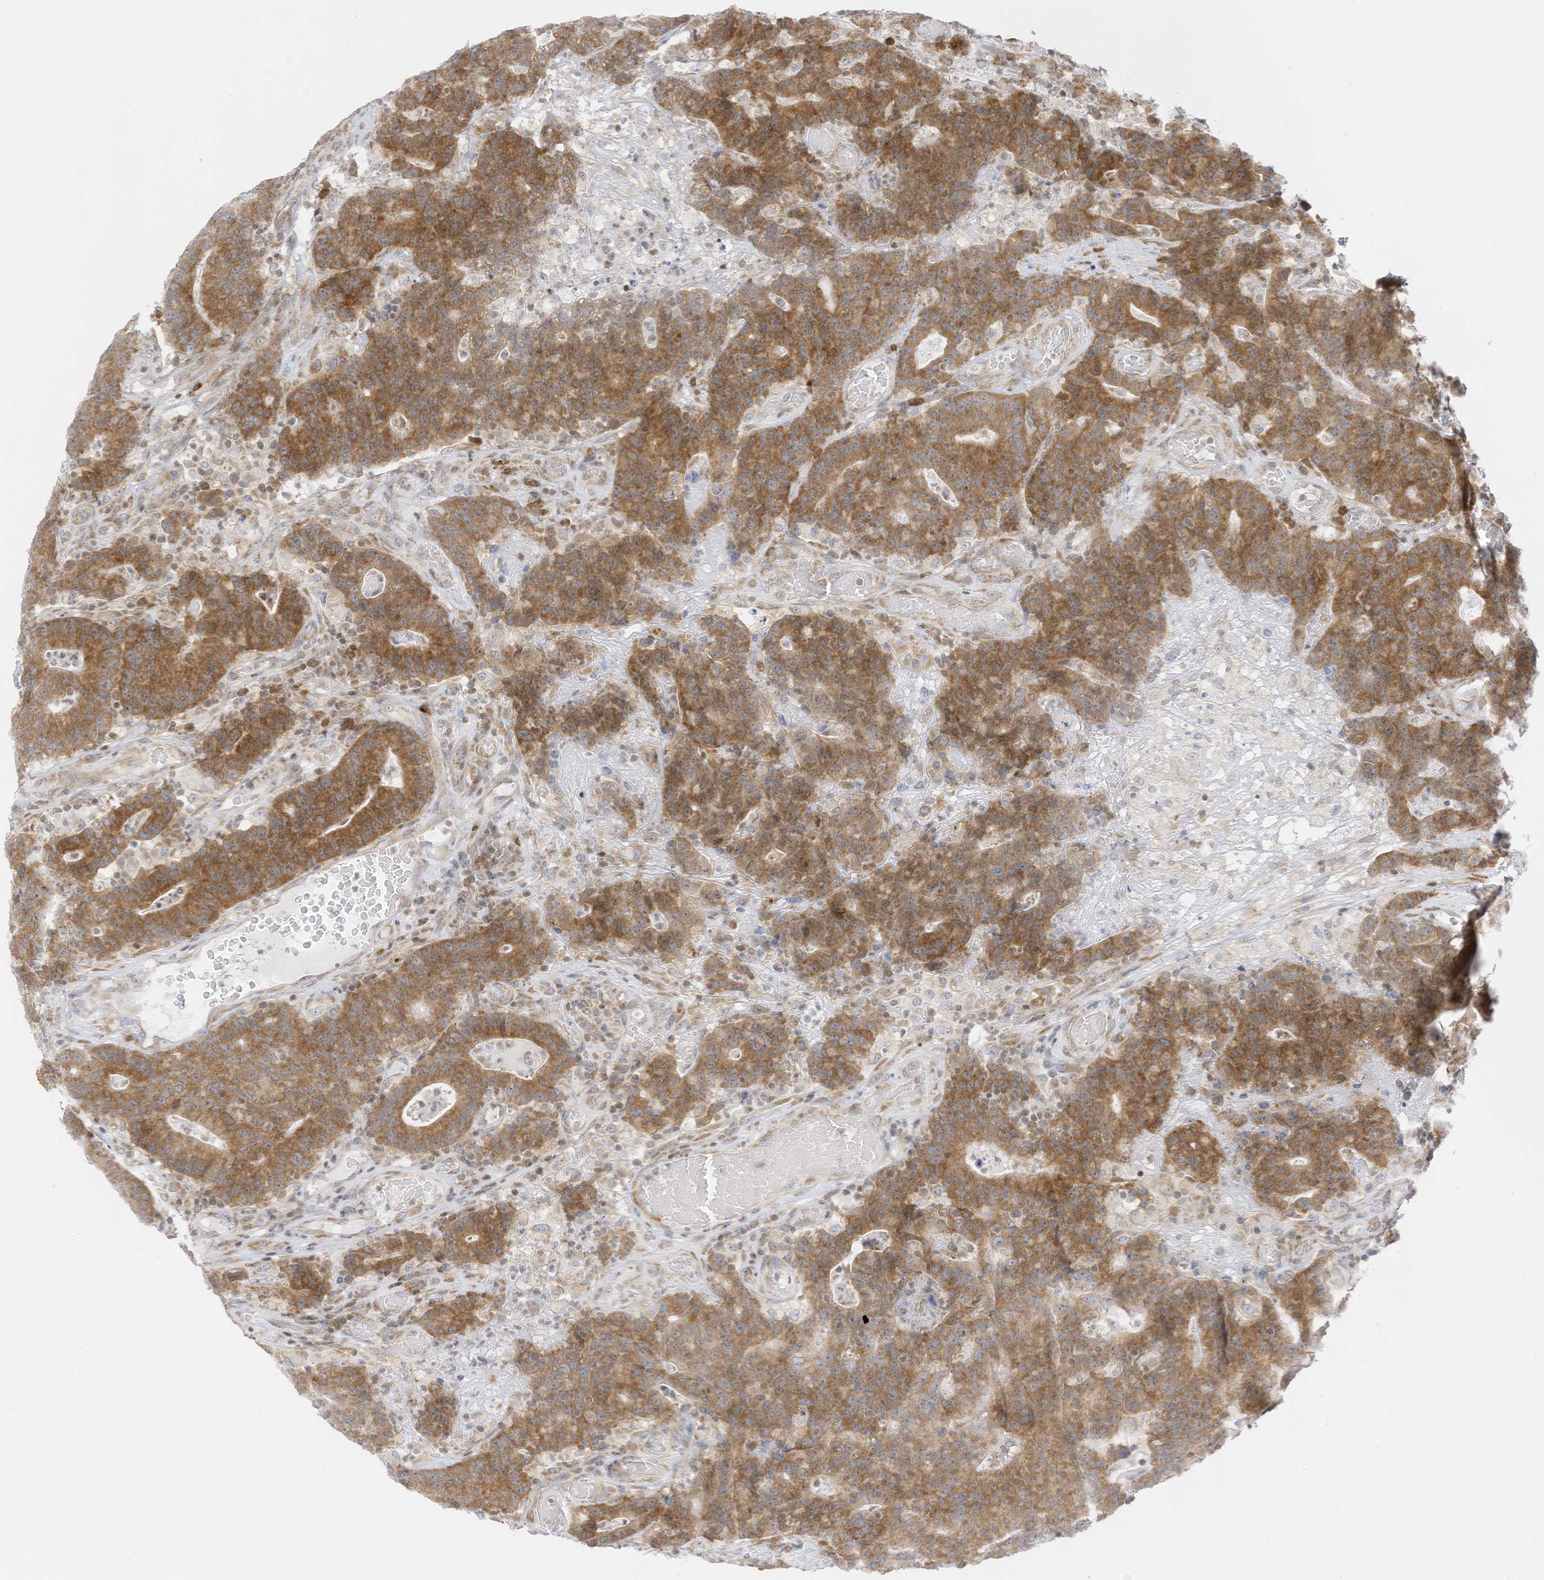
{"staining": {"intensity": "moderate", "quantity": ">75%", "location": "cytoplasmic/membranous"}, "tissue": "colorectal cancer", "cell_type": "Tumor cells", "image_type": "cancer", "snomed": [{"axis": "morphology", "description": "Normal tissue, NOS"}, {"axis": "morphology", "description": "Adenocarcinoma, NOS"}, {"axis": "topography", "description": "Colon"}], "caption": "Human colorectal adenocarcinoma stained with a protein marker shows moderate staining in tumor cells.", "gene": "EDF1", "patient": {"sex": "female", "age": 75}}